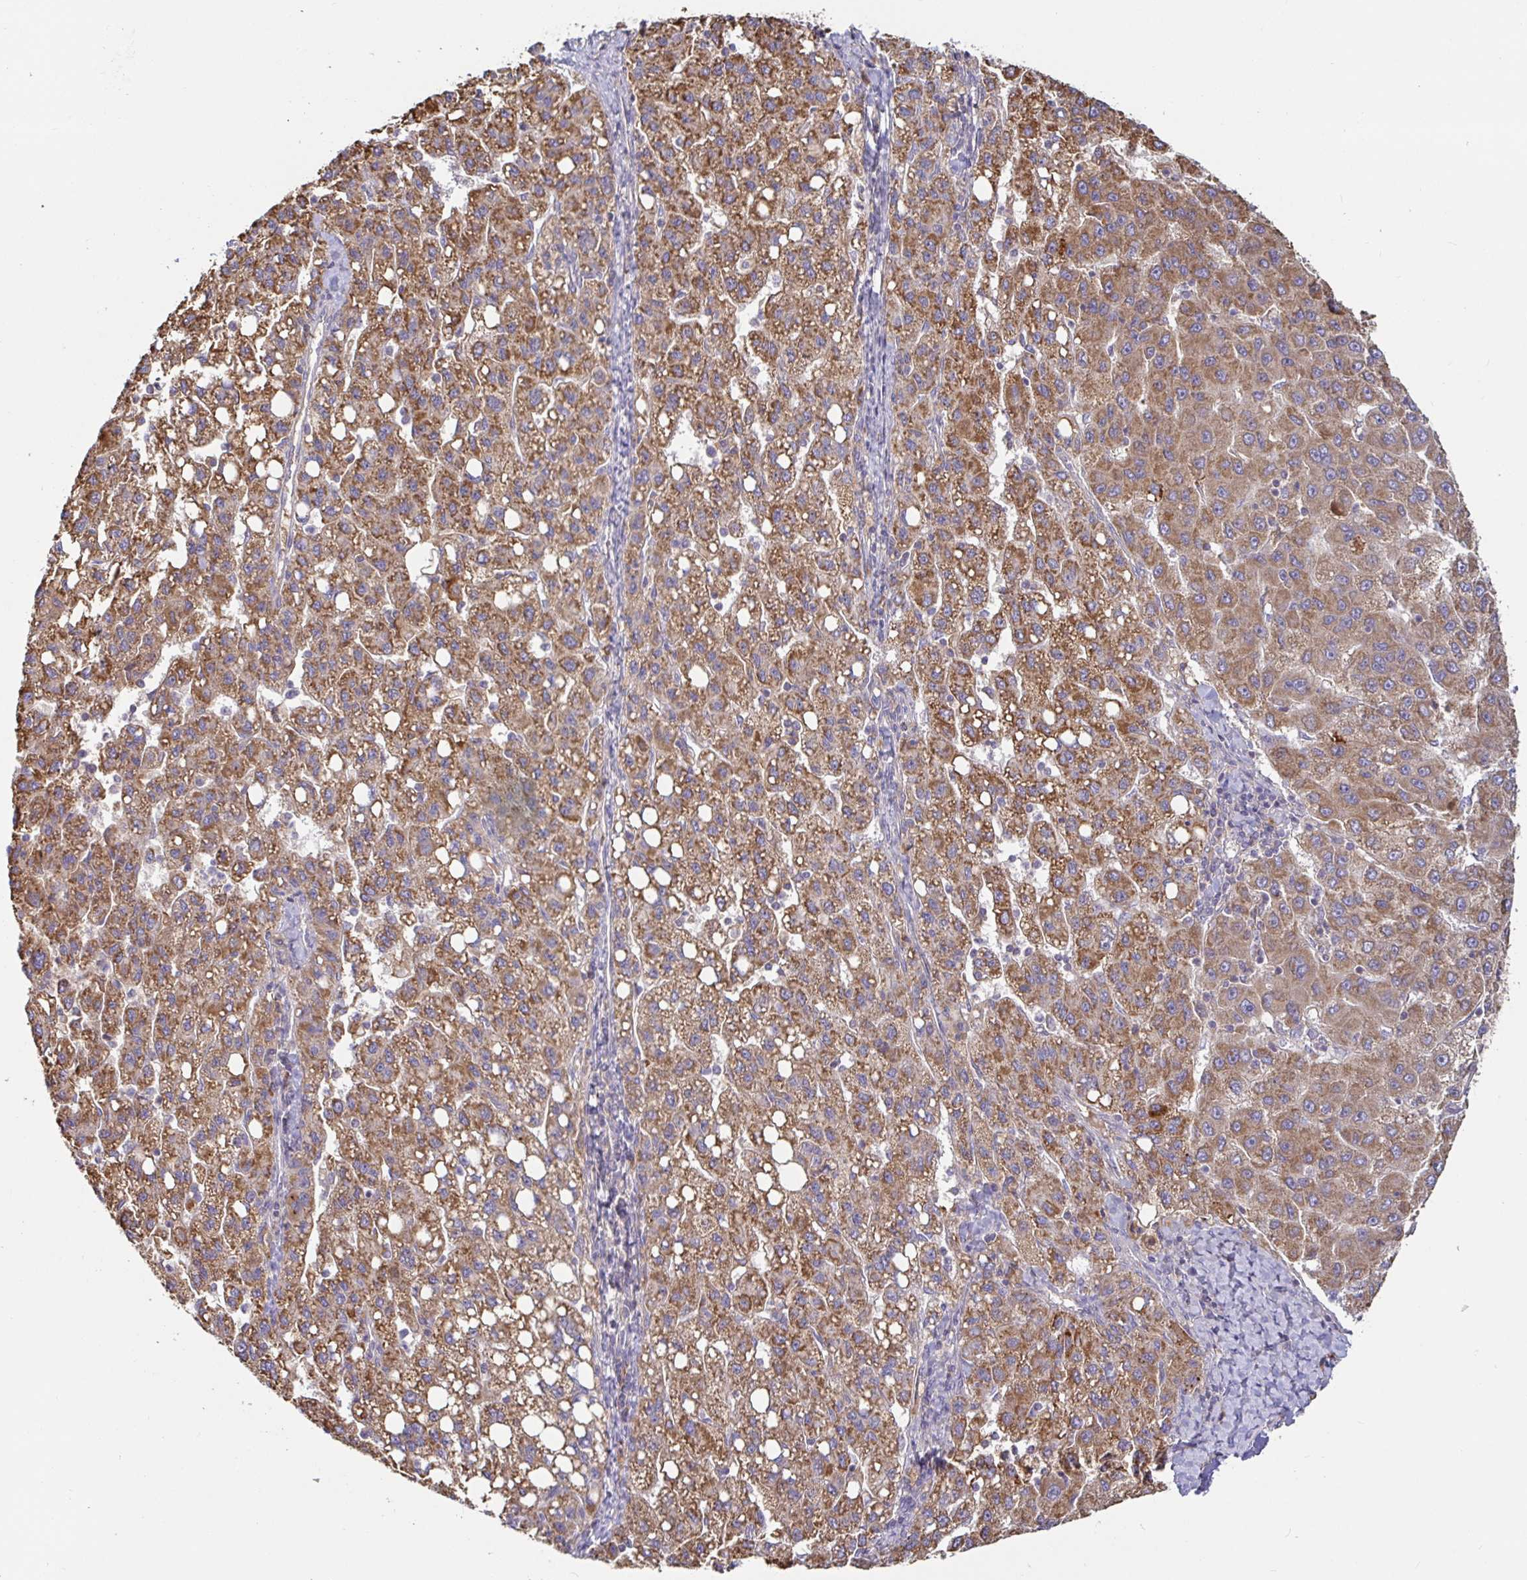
{"staining": {"intensity": "moderate", "quantity": ">75%", "location": "cytoplasmic/membranous"}, "tissue": "liver cancer", "cell_type": "Tumor cells", "image_type": "cancer", "snomed": [{"axis": "morphology", "description": "Carcinoma, Hepatocellular, NOS"}, {"axis": "topography", "description": "Liver"}], "caption": "About >75% of tumor cells in liver cancer (hepatocellular carcinoma) demonstrate moderate cytoplasmic/membranous protein positivity as visualized by brown immunohistochemical staining.", "gene": "LARP1", "patient": {"sex": "female", "age": 82}}